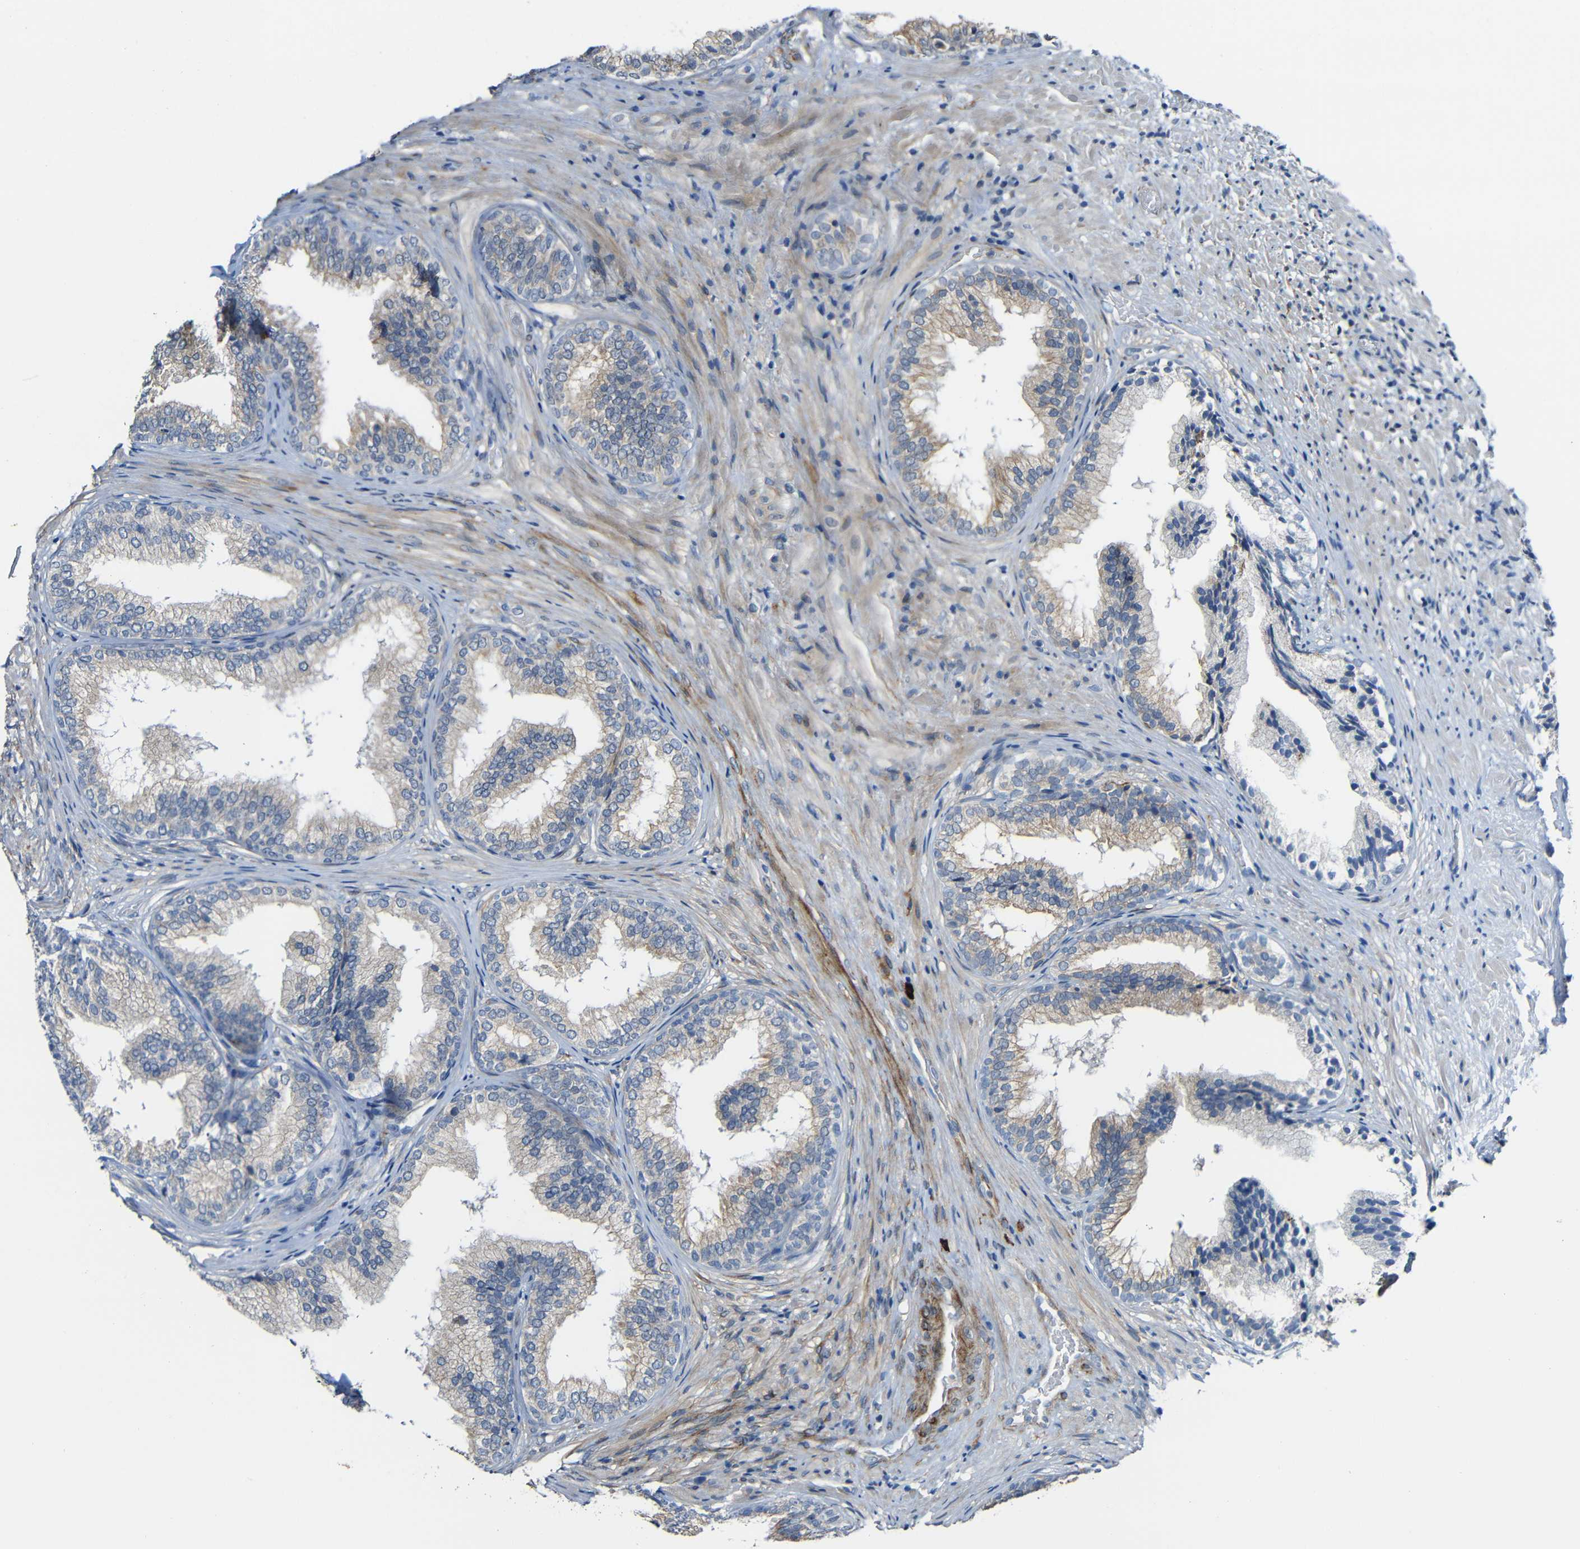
{"staining": {"intensity": "weak", "quantity": ">75%", "location": "cytoplasmic/membranous"}, "tissue": "prostate", "cell_type": "Glandular cells", "image_type": "normal", "snomed": [{"axis": "morphology", "description": "Normal tissue, NOS"}, {"axis": "topography", "description": "Prostate"}], "caption": "Immunohistochemistry (IHC) photomicrograph of normal prostate: prostate stained using immunohistochemistry (IHC) displays low levels of weak protein expression localized specifically in the cytoplasmic/membranous of glandular cells, appearing as a cytoplasmic/membranous brown color.", "gene": "DCLK1", "patient": {"sex": "male", "age": 76}}